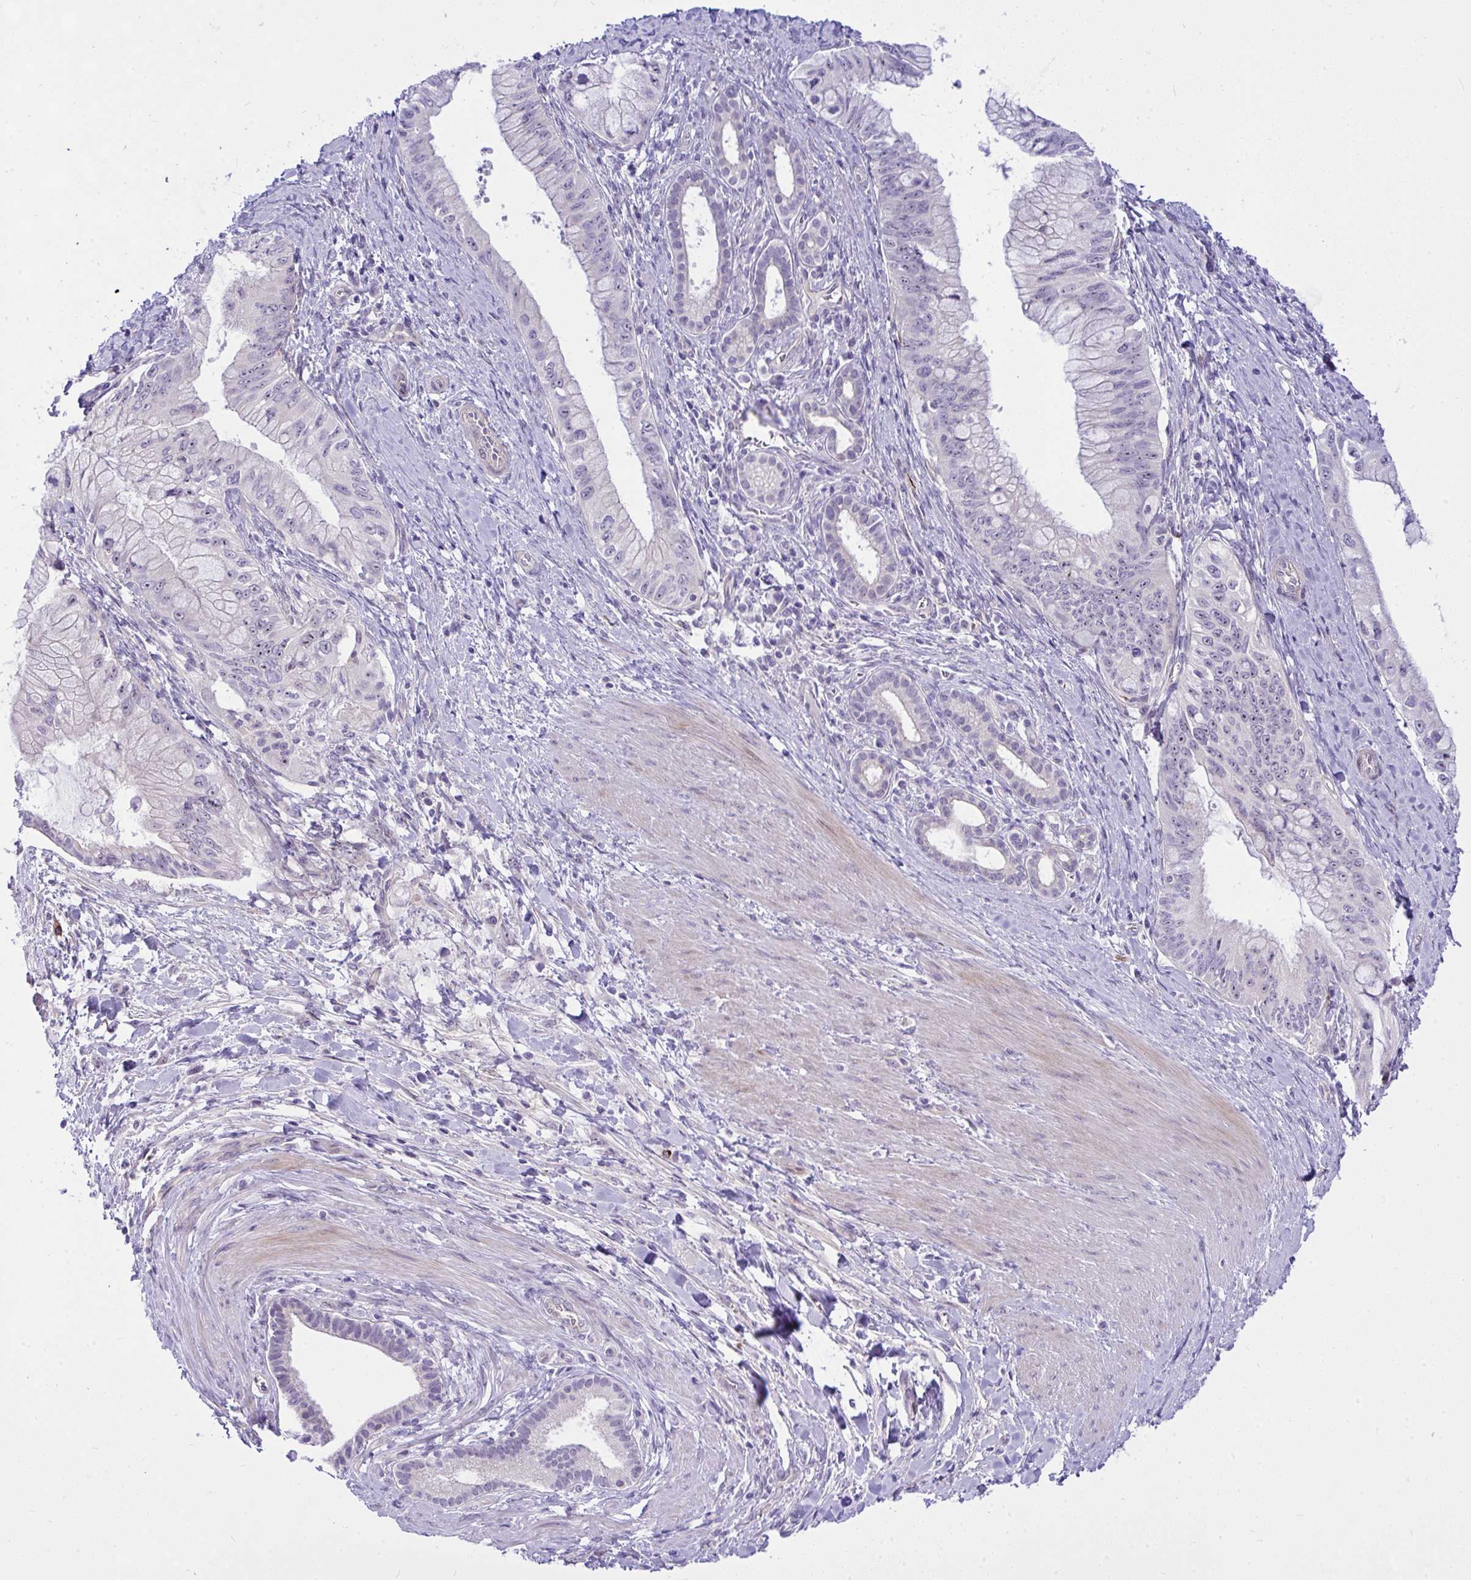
{"staining": {"intensity": "negative", "quantity": "none", "location": "none"}, "tissue": "pancreatic cancer", "cell_type": "Tumor cells", "image_type": "cancer", "snomed": [{"axis": "morphology", "description": "Adenocarcinoma, NOS"}, {"axis": "topography", "description": "Pancreas"}], "caption": "There is no significant staining in tumor cells of adenocarcinoma (pancreatic). (Brightfield microscopy of DAB immunohistochemistry (IHC) at high magnification).", "gene": "NFXL1", "patient": {"sex": "male", "age": 48}}